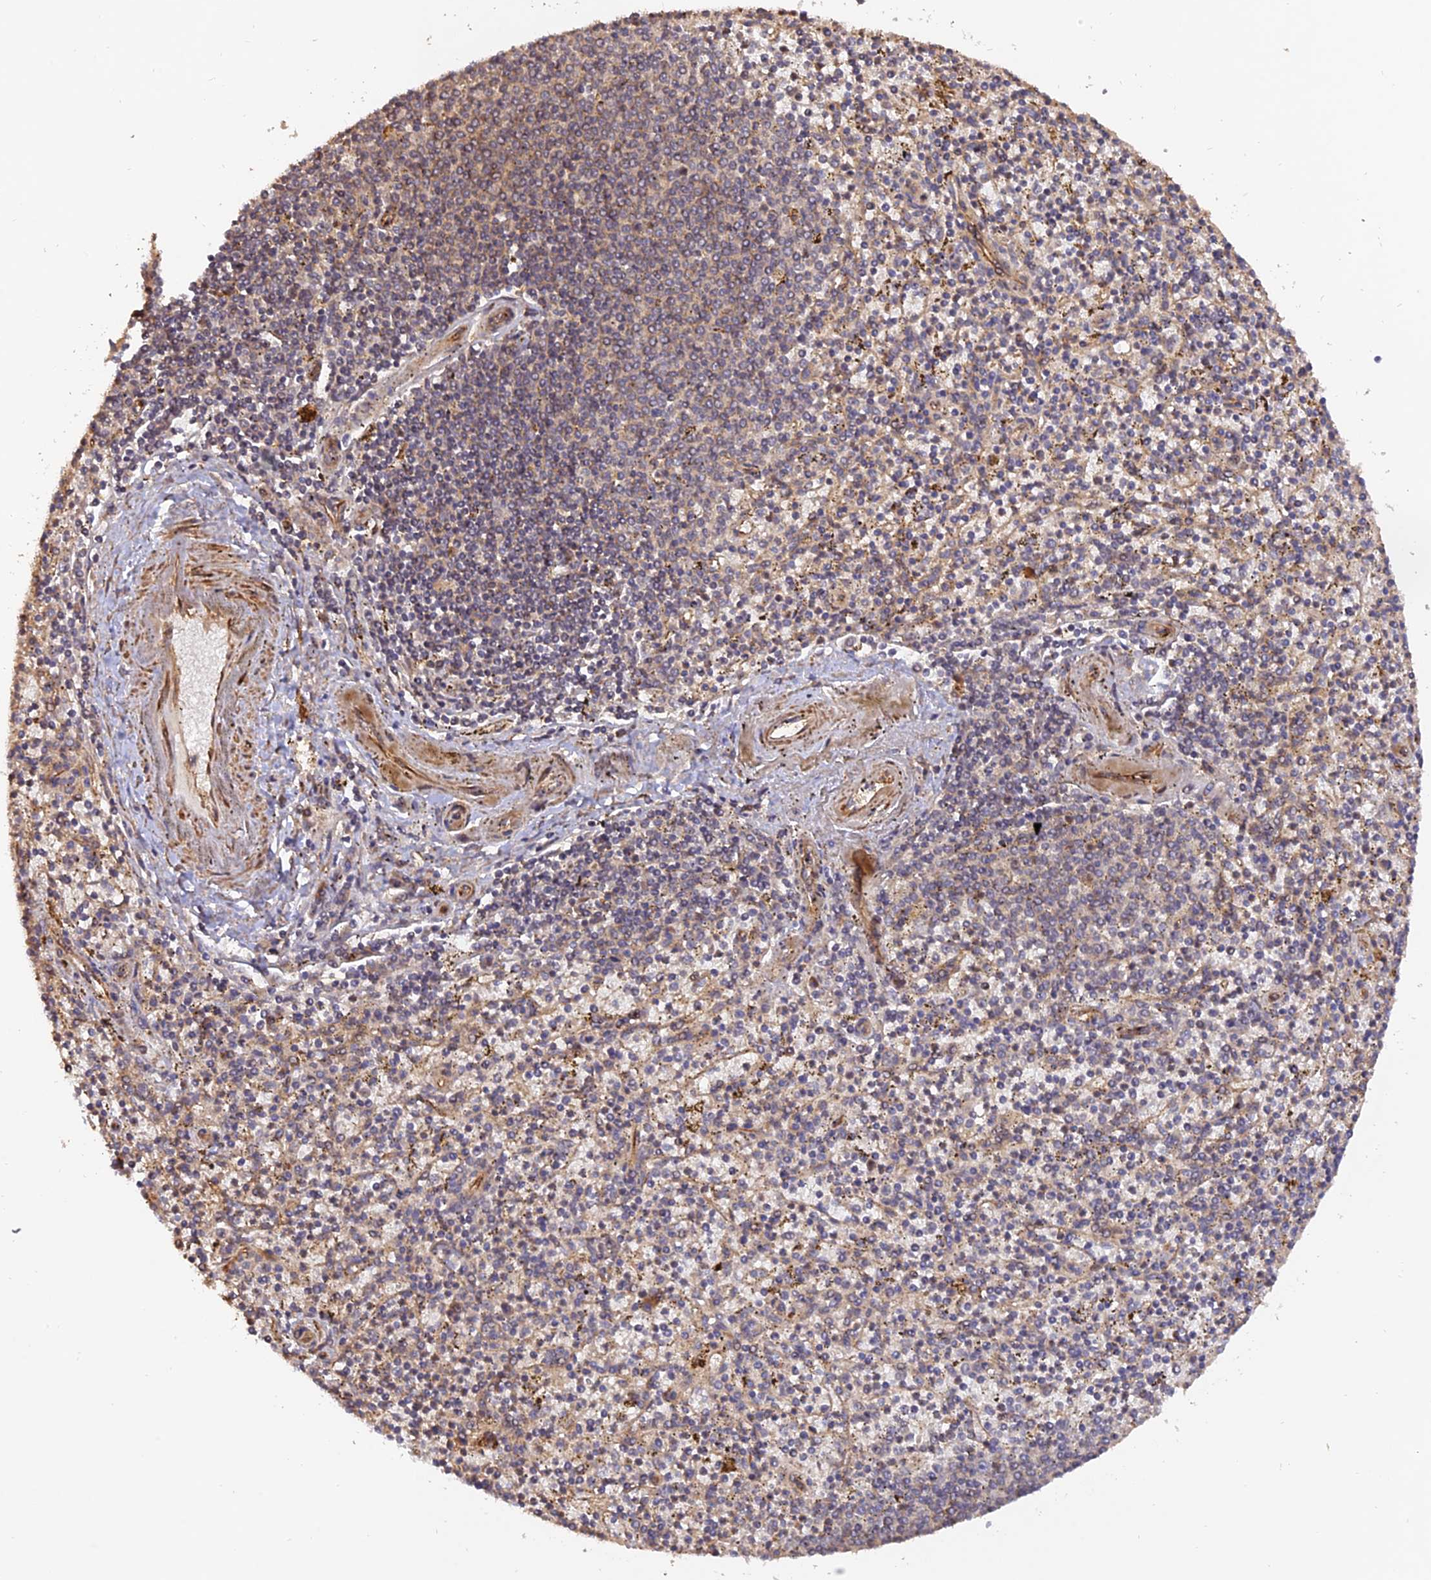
{"staining": {"intensity": "weak", "quantity": "25%-75%", "location": "cytoplasmic/membranous"}, "tissue": "spleen", "cell_type": "Cells in red pulp", "image_type": "normal", "snomed": [{"axis": "morphology", "description": "Normal tissue, NOS"}, {"axis": "topography", "description": "Spleen"}], "caption": "DAB immunohistochemical staining of unremarkable spleen shows weak cytoplasmic/membranous protein positivity in approximately 25%-75% of cells in red pulp. The protein of interest is stained brown, and the nuclei are stained in blue (DAB (3,3'-diaminobenzidine) IHC with brightfield microscopy, high magnification).", "gene": "CREBL2", "patient": {"sex": "male", "age": 72}}